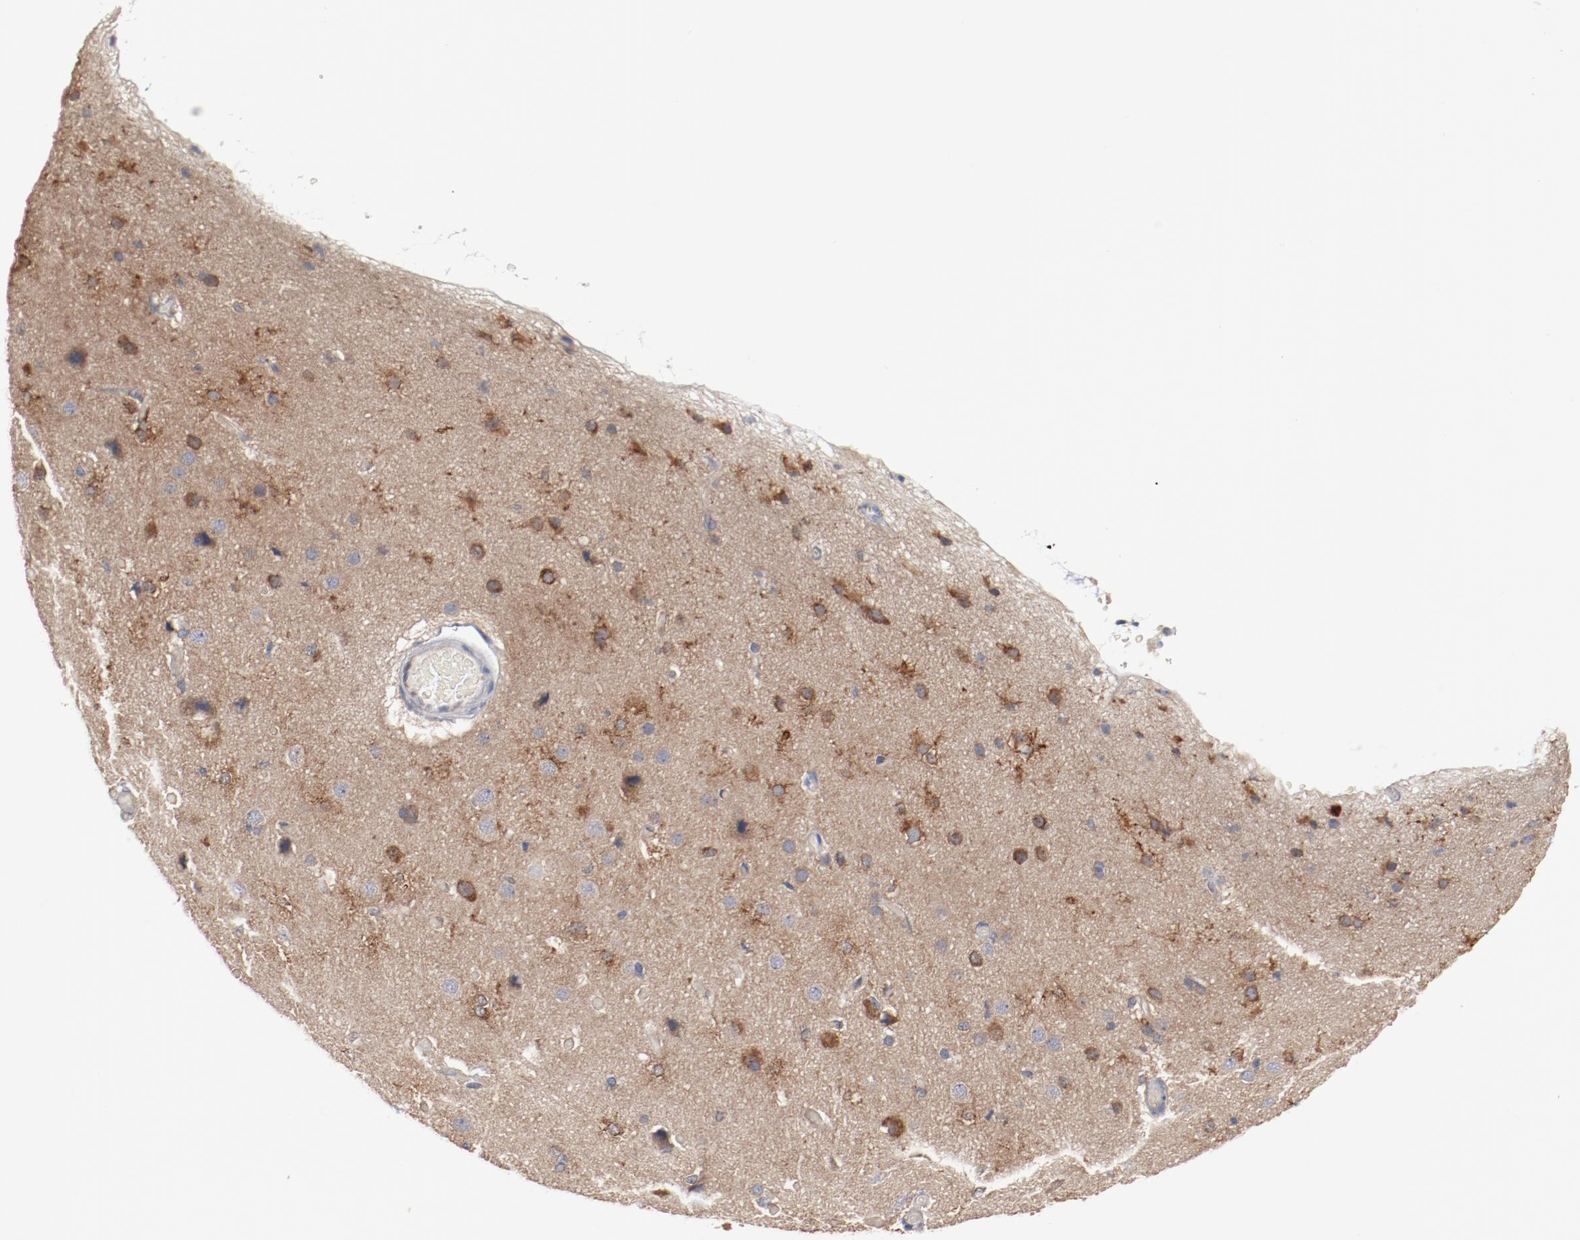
{"staining": {"intensity": "weak", "quantity": ">75%", "location": "cytoplasmic/membranous"}, "tissue": "cerebral cortex", "cell_type": "Endothelial cells", "image_type": "normal", "snomed": [{"axis": "morphology", "description": "Normal tissue, NOS"}, {"axis": "morphology", "description": "Glioma, malignant, High grade"}, {"axis": "topography", "description": "Cerebral cortex"}], "caption": "Endothelial cells reveal low levels of weak cytoplasmic/membranous staining in about >75% of cells in unremarkable cerebral cortex. (IHC, brightfield microscopy, high magnification).", "gene": "RNASE11", "patient": {"sex": "male", "age": 77}}